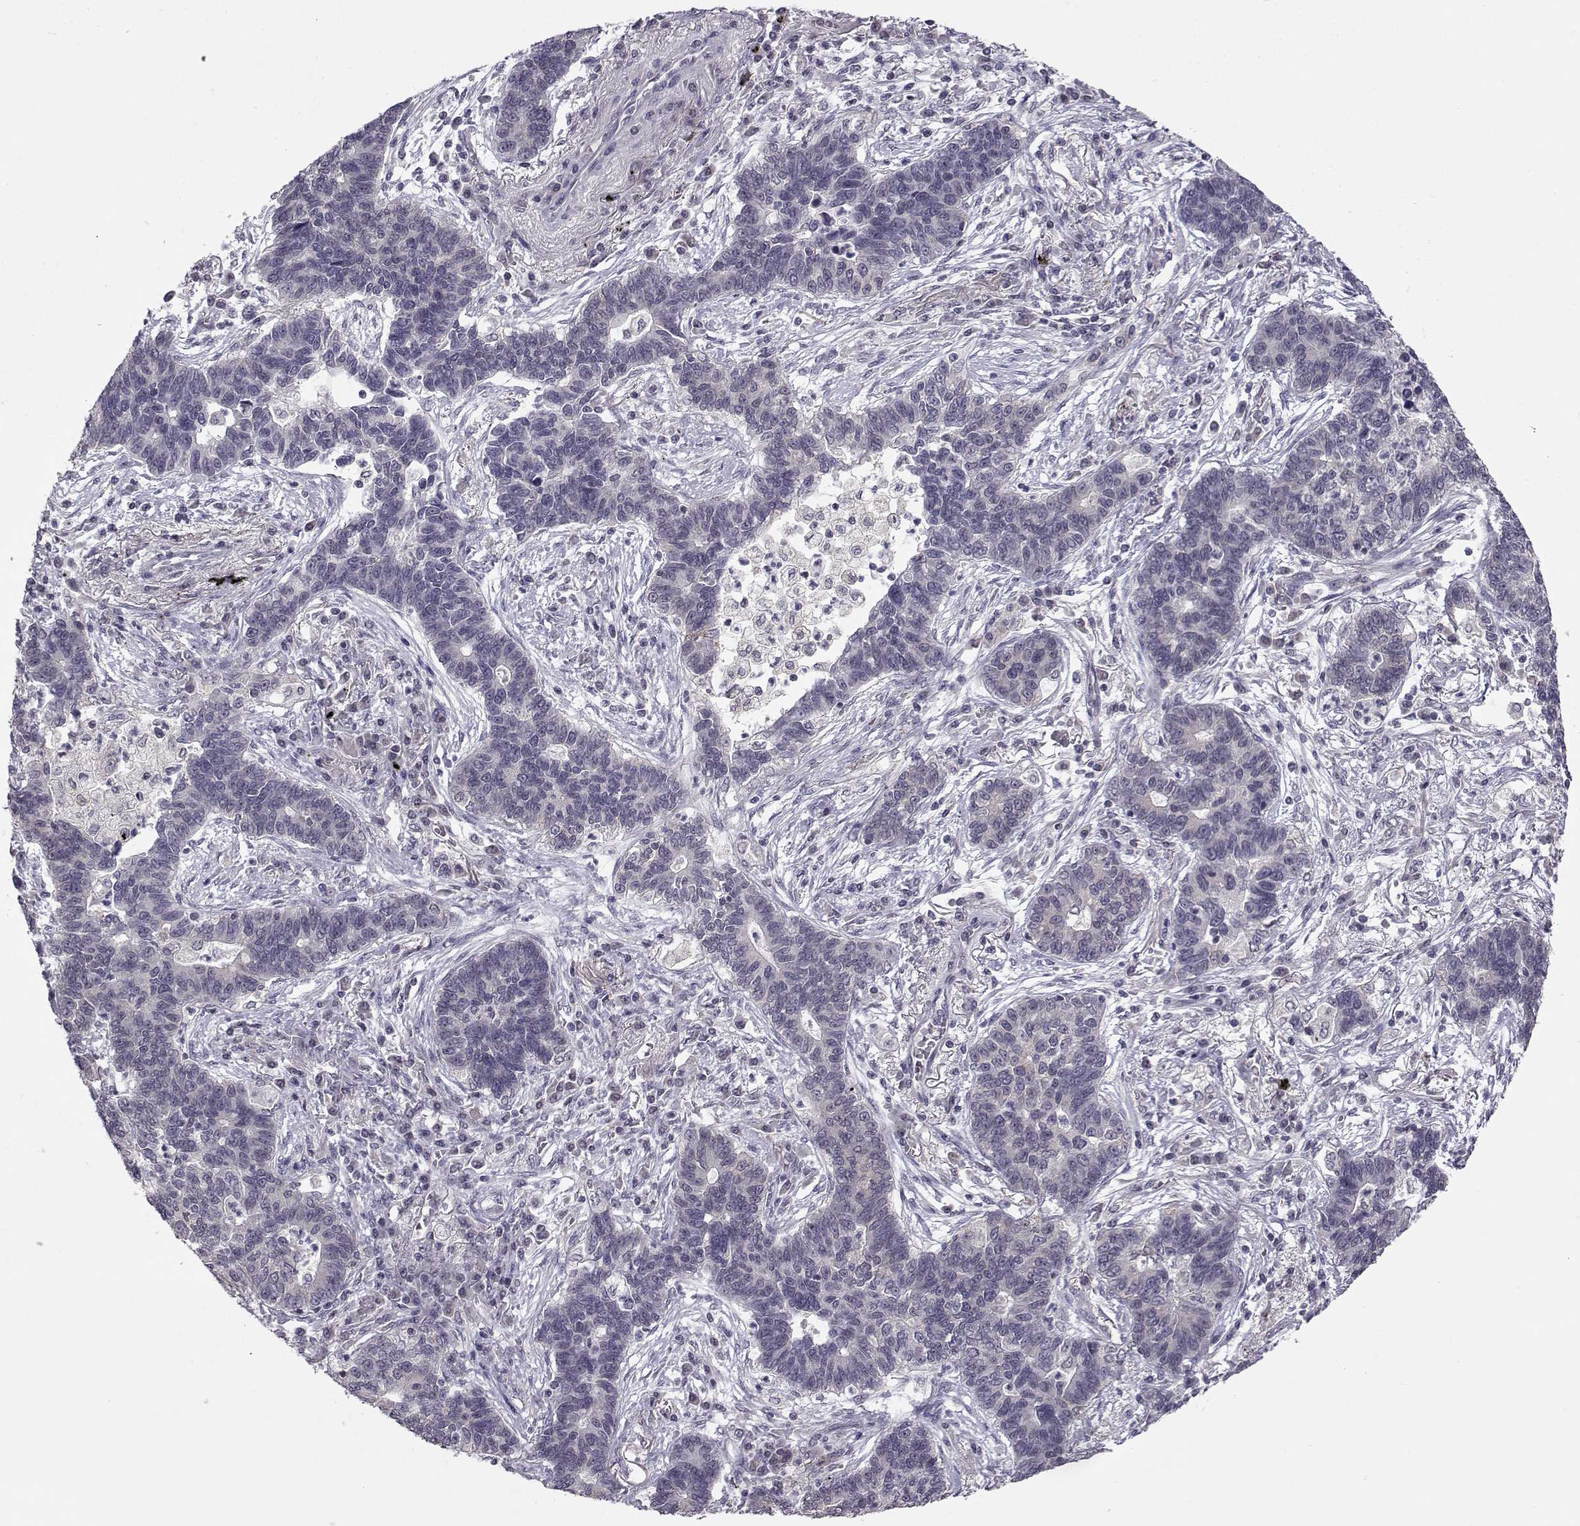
{"staining": {"intensity": "negative", "quantity": "none", "location": "none"}, "tissue": "lung cancer", "cell_type": "Tumor cells", "image_type": "cancer", "snomed": [{"axis": "morphology", "description": "Adenocarcinoma, NOS"}, {"axis": "topography", "description": "Lung"}], "caption": "The immunohistochemistry photomicrograph has no significant staining in tumor cells of lung cancer (adenocarcinoma) tissue.", "gene": "KIF13B", "patient": {"sex": "female", "age": 57}}